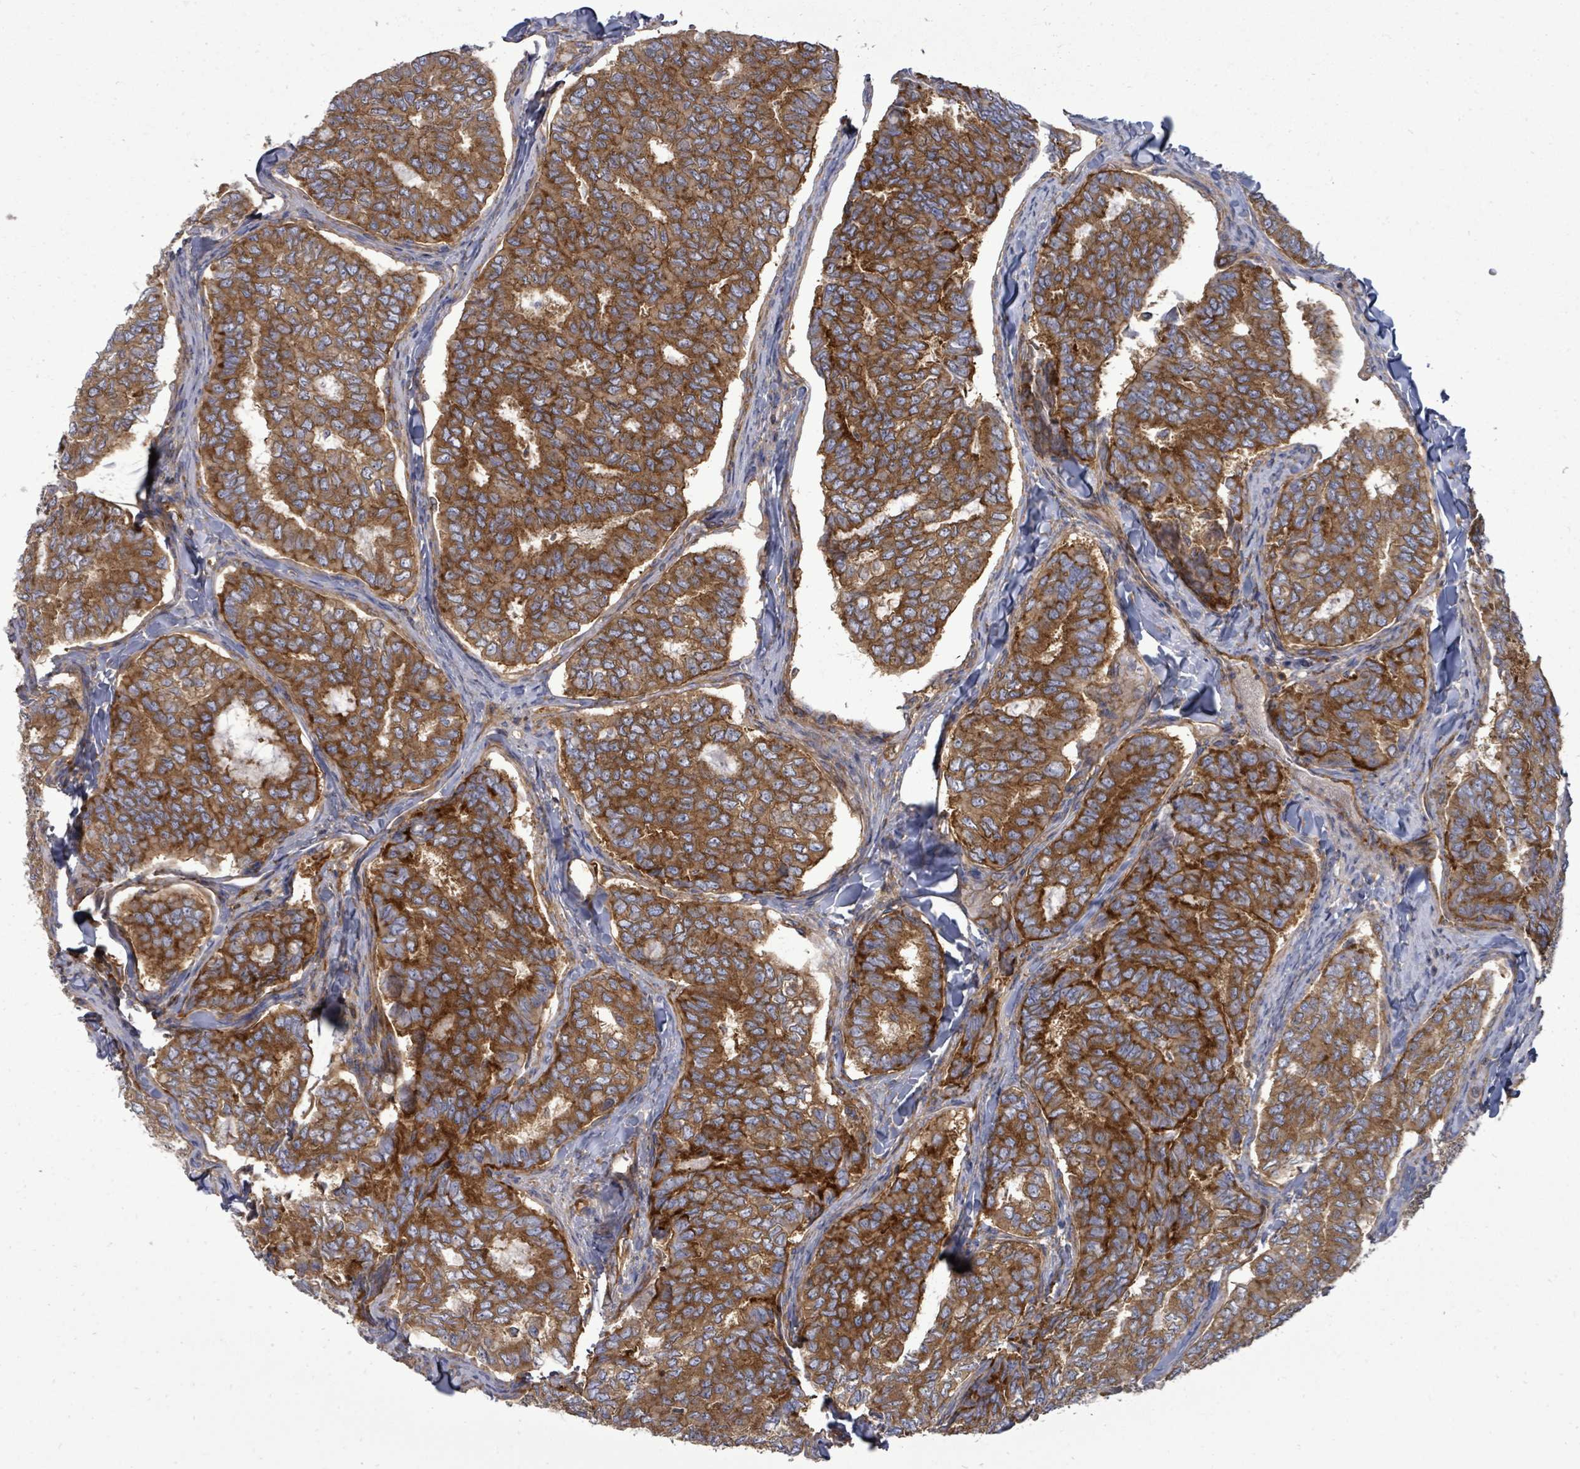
{"staining": {"intensity": "strong", "quantity": ">75%", "location": "cytoplasmic/membranous"}, "tissue": "thyroid cancer", "cell_type": "Tumor cells", "image_type": "cancer", "snomed": [{"axis": "morphology", "description": "Papillary adenocarcinoma, NOS"}, {"axis": "topography", "description": "Thyroid gland"}], "caption": "The image shows immunohistochemical staining of papillary adenocarcinoma (thyroid). There is strong cytoplasmic/membranous expression is present in about >75% of tumor cells.", "gene": "EIF3C", "patient": {"sex": "female", "age": 35}}